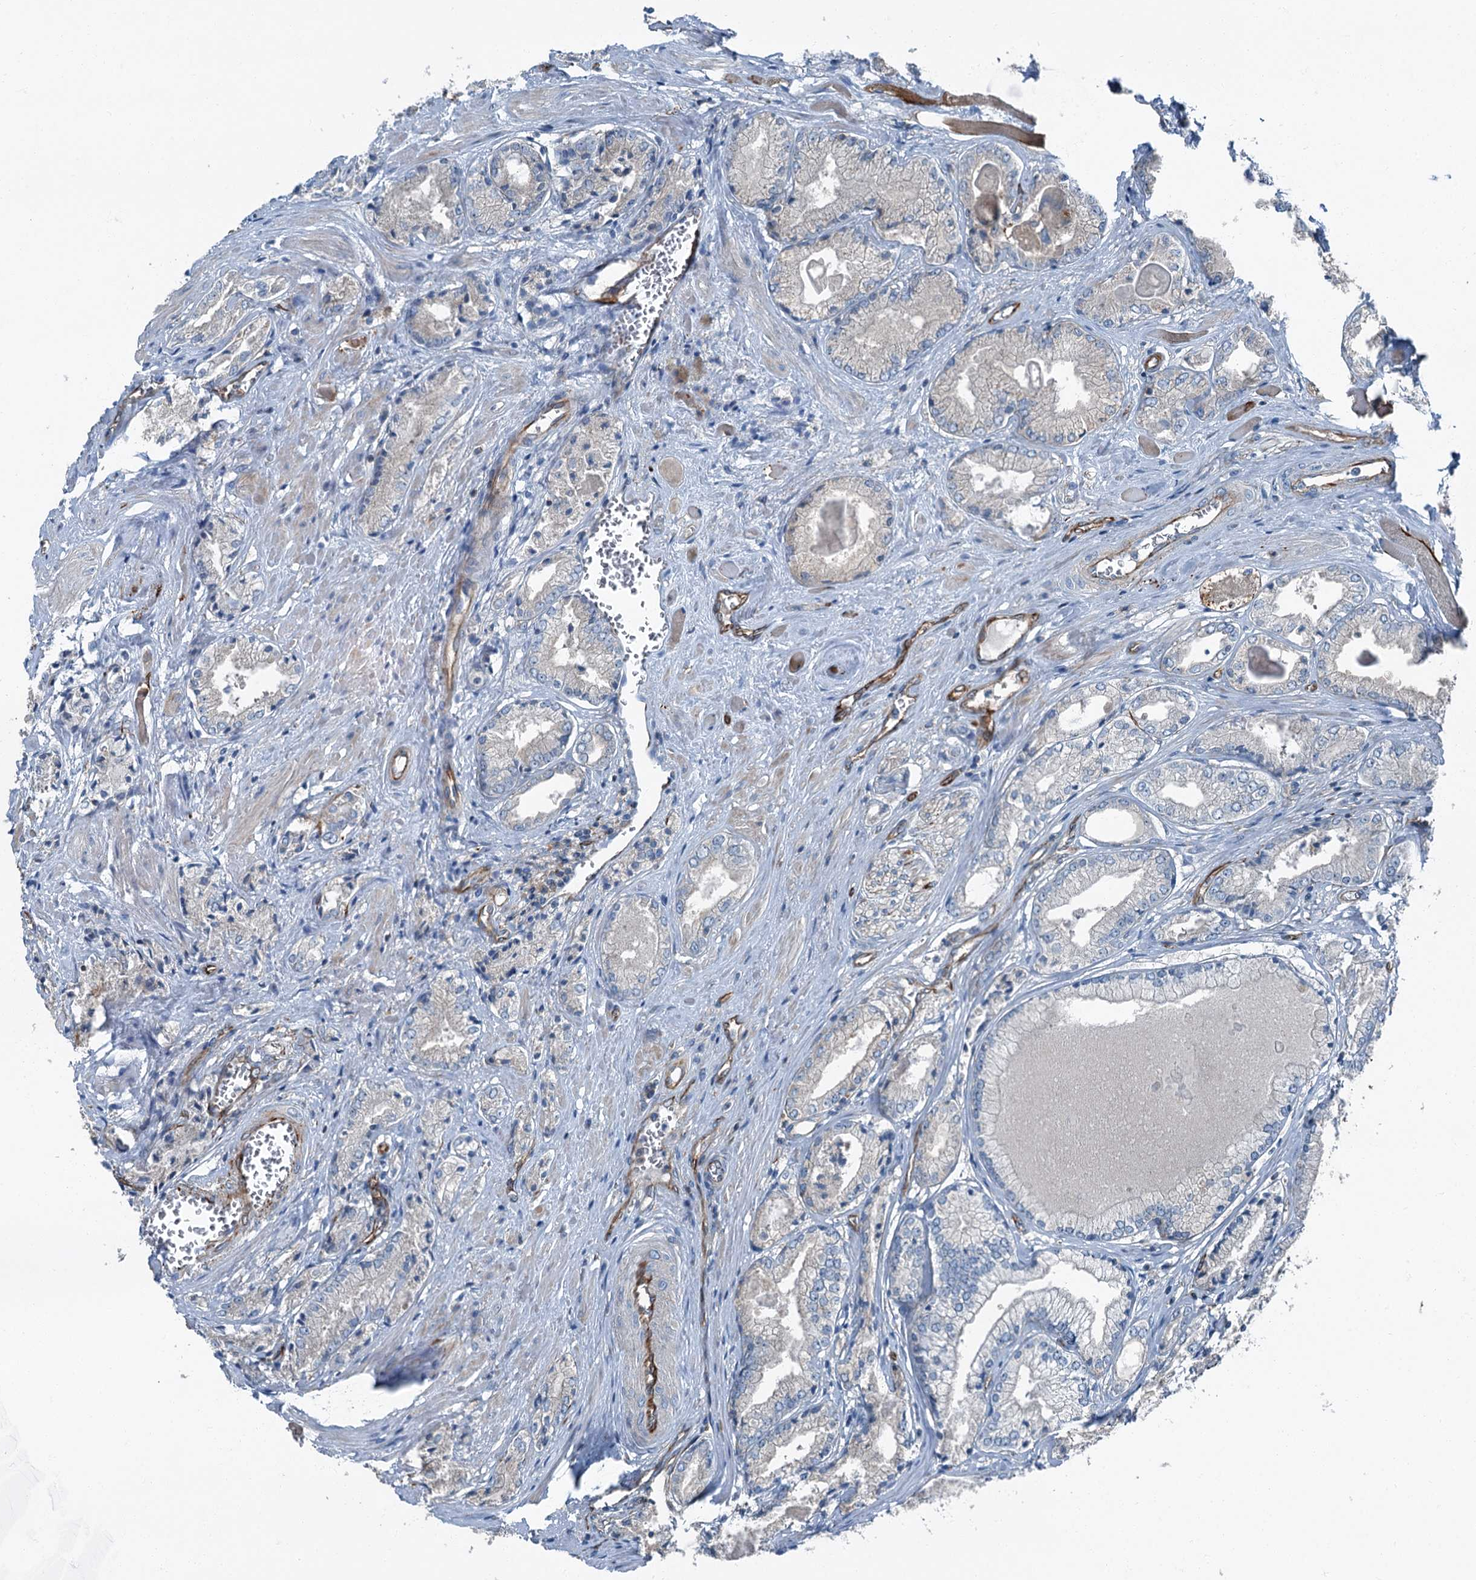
{"staining": {"intensity": "negative", "quantity": "none", "location": "none"}, "tissue": "prostate cancer", "cell_type": "Tumor cells", "image_type": "cancer", "snomed": [{"axis": "morphology", "description": "Adenocarcinoma, Low grade"}, {"axis": "topography", "description": "Prostate"}], "caption": "This is an IHC histopathology image of human prostate cancer (low-grade adenocarcinoma). There is no positivity in tumor cells.", "gene": "AXL", "patient": {"sex": "male", "age": 60}}